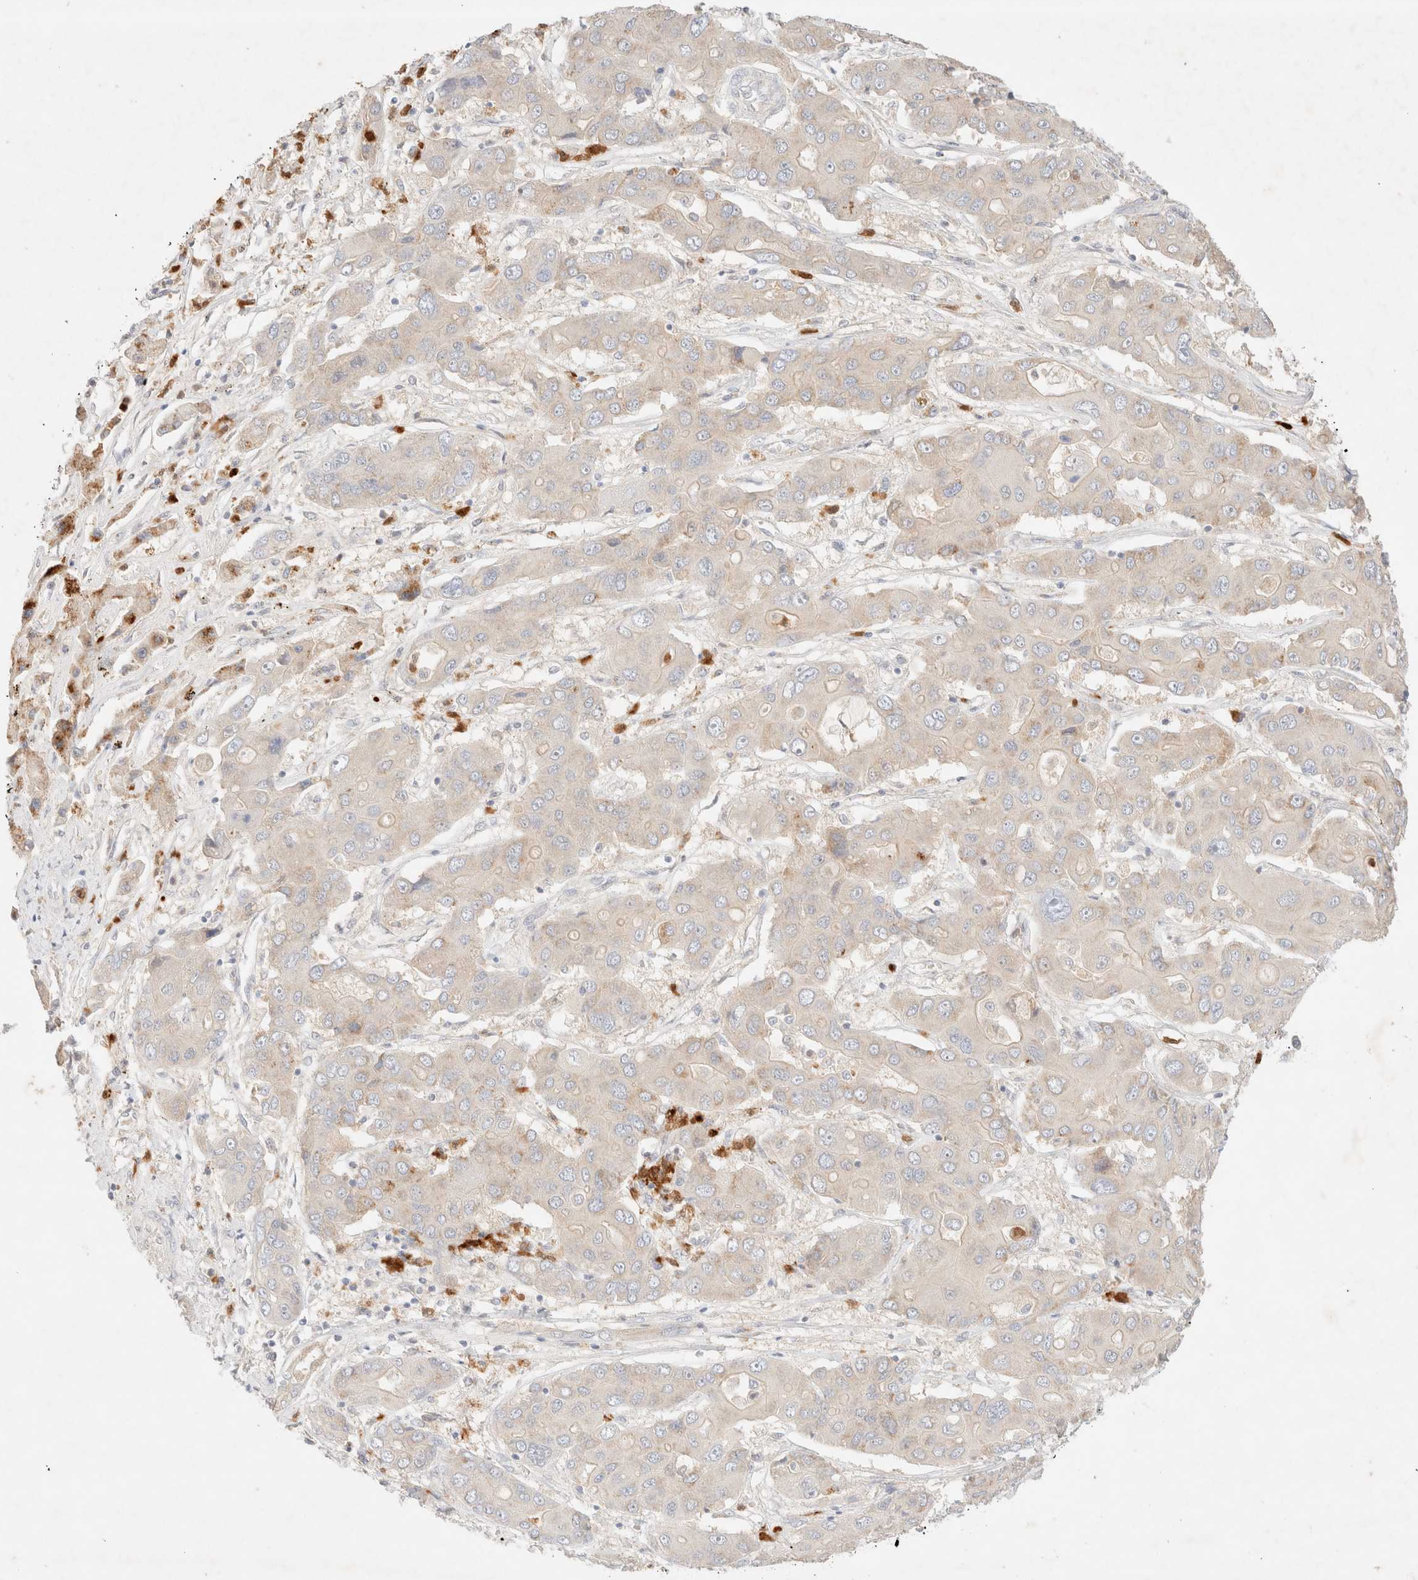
{"staining": {"intensity": "negative", "quantity": "none", "location": "none"}, "tissue": "liver cancer", "cell_type": "Tumor cells", "image_type": "cancer", "snomed": [{"axis": "morphology", "description": "Cholangiocarcinoma"}, {"axis": "topography", "description": "Liver"}], "caption": "Liver cholangiocarcinoma stained for a protein using IHC exhibits no staining tumor cells.", "gene": "SGSM2", "patient": {"sex": "male", "age": 67}}